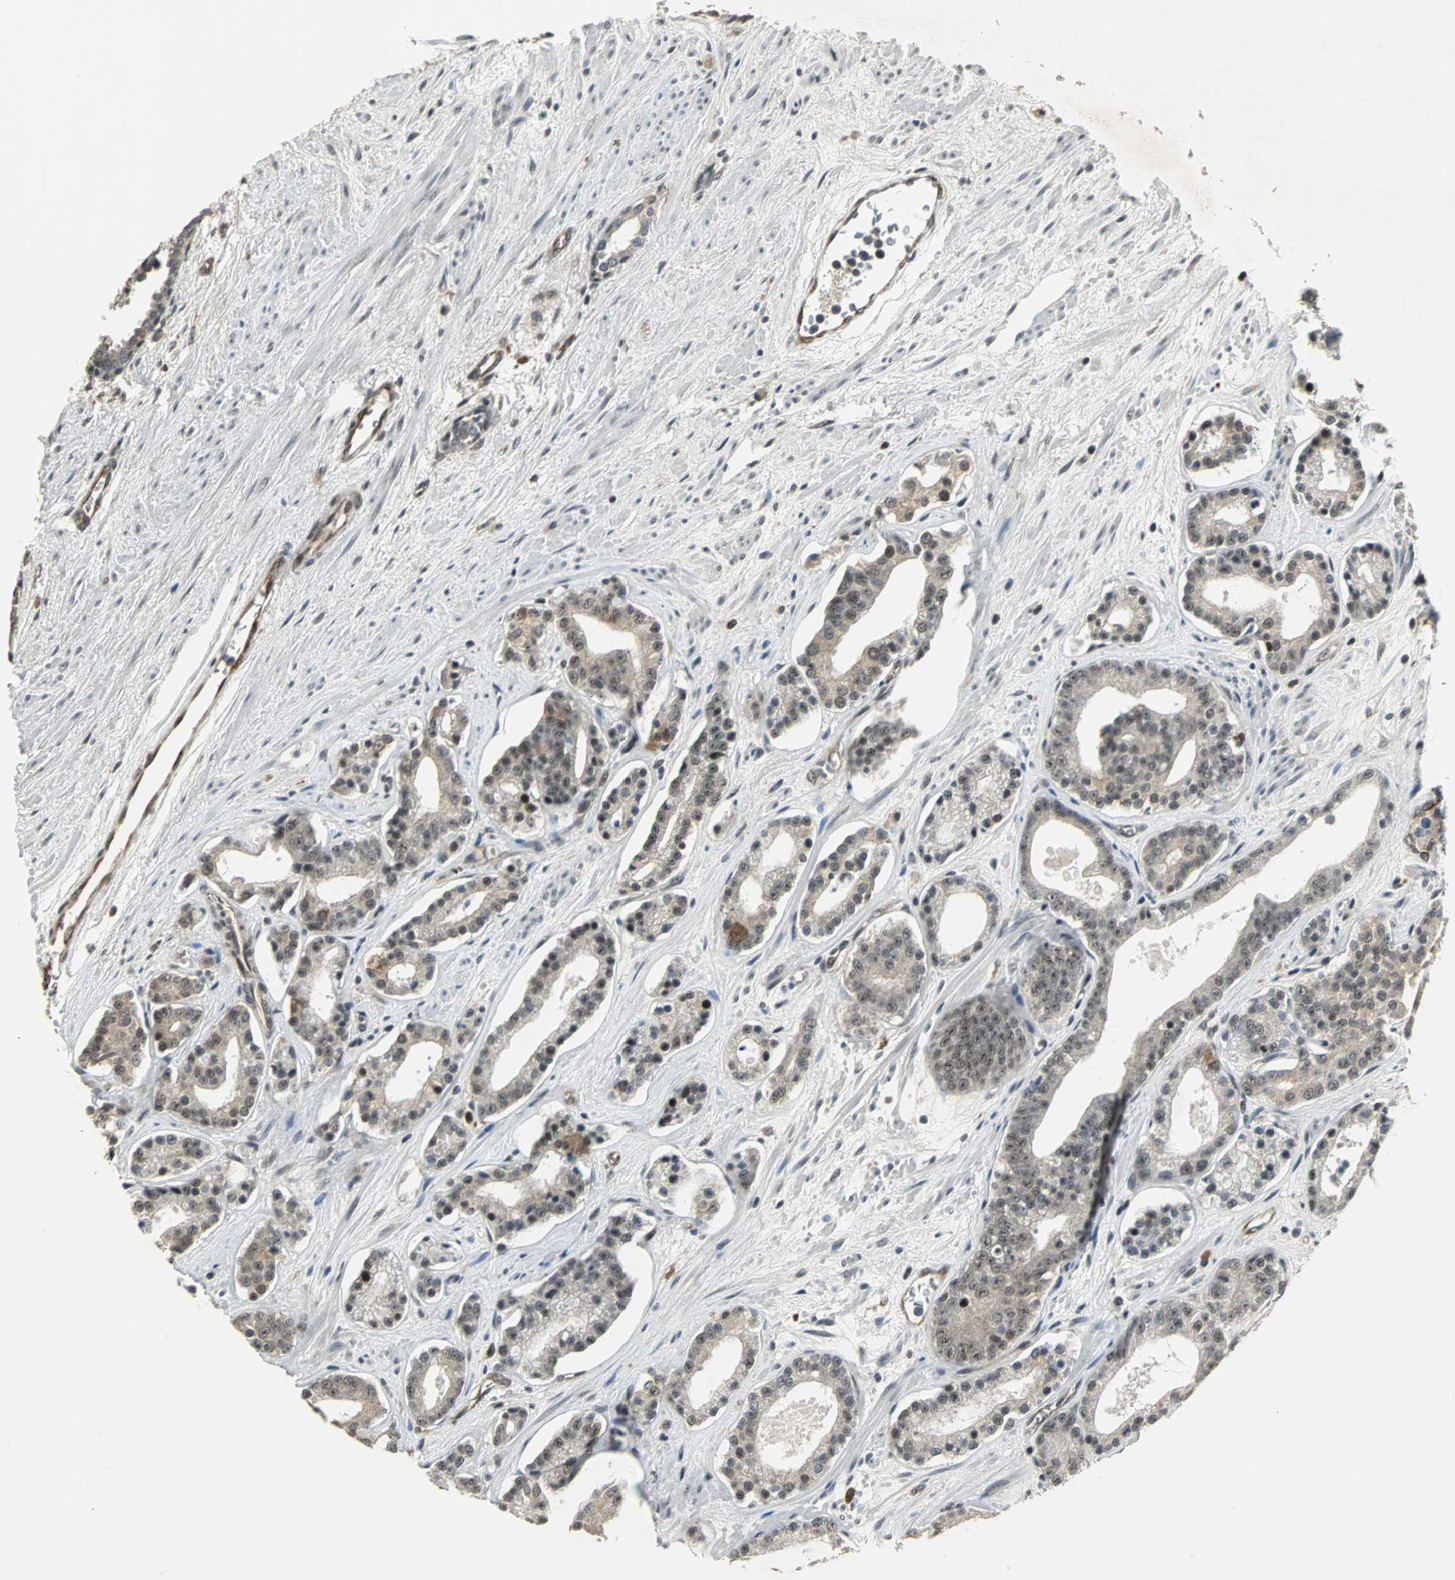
{"staining": {"intensity": "weak", "quantity": "25%-75%", "location": "cytoplasmic/membranous,nuclear"}, "tissue": "prostate cancer", "cell_type": "Tumor cells", "image_type": "cancer", "snomed": [{"axis": "morphology", "description": "Adenocarcinoma, Low grade"}, {"axis": "topography", "description": "Prostate"}], "caption": "About 25%-75% of tumor cells in prostate cancer show weak cytoplasmic/membranous and nuclear protein positivity as visualized by brown immunohistochemical staining.", "gene": "MED4", "patient": {"sex": "male", "age": 63}}